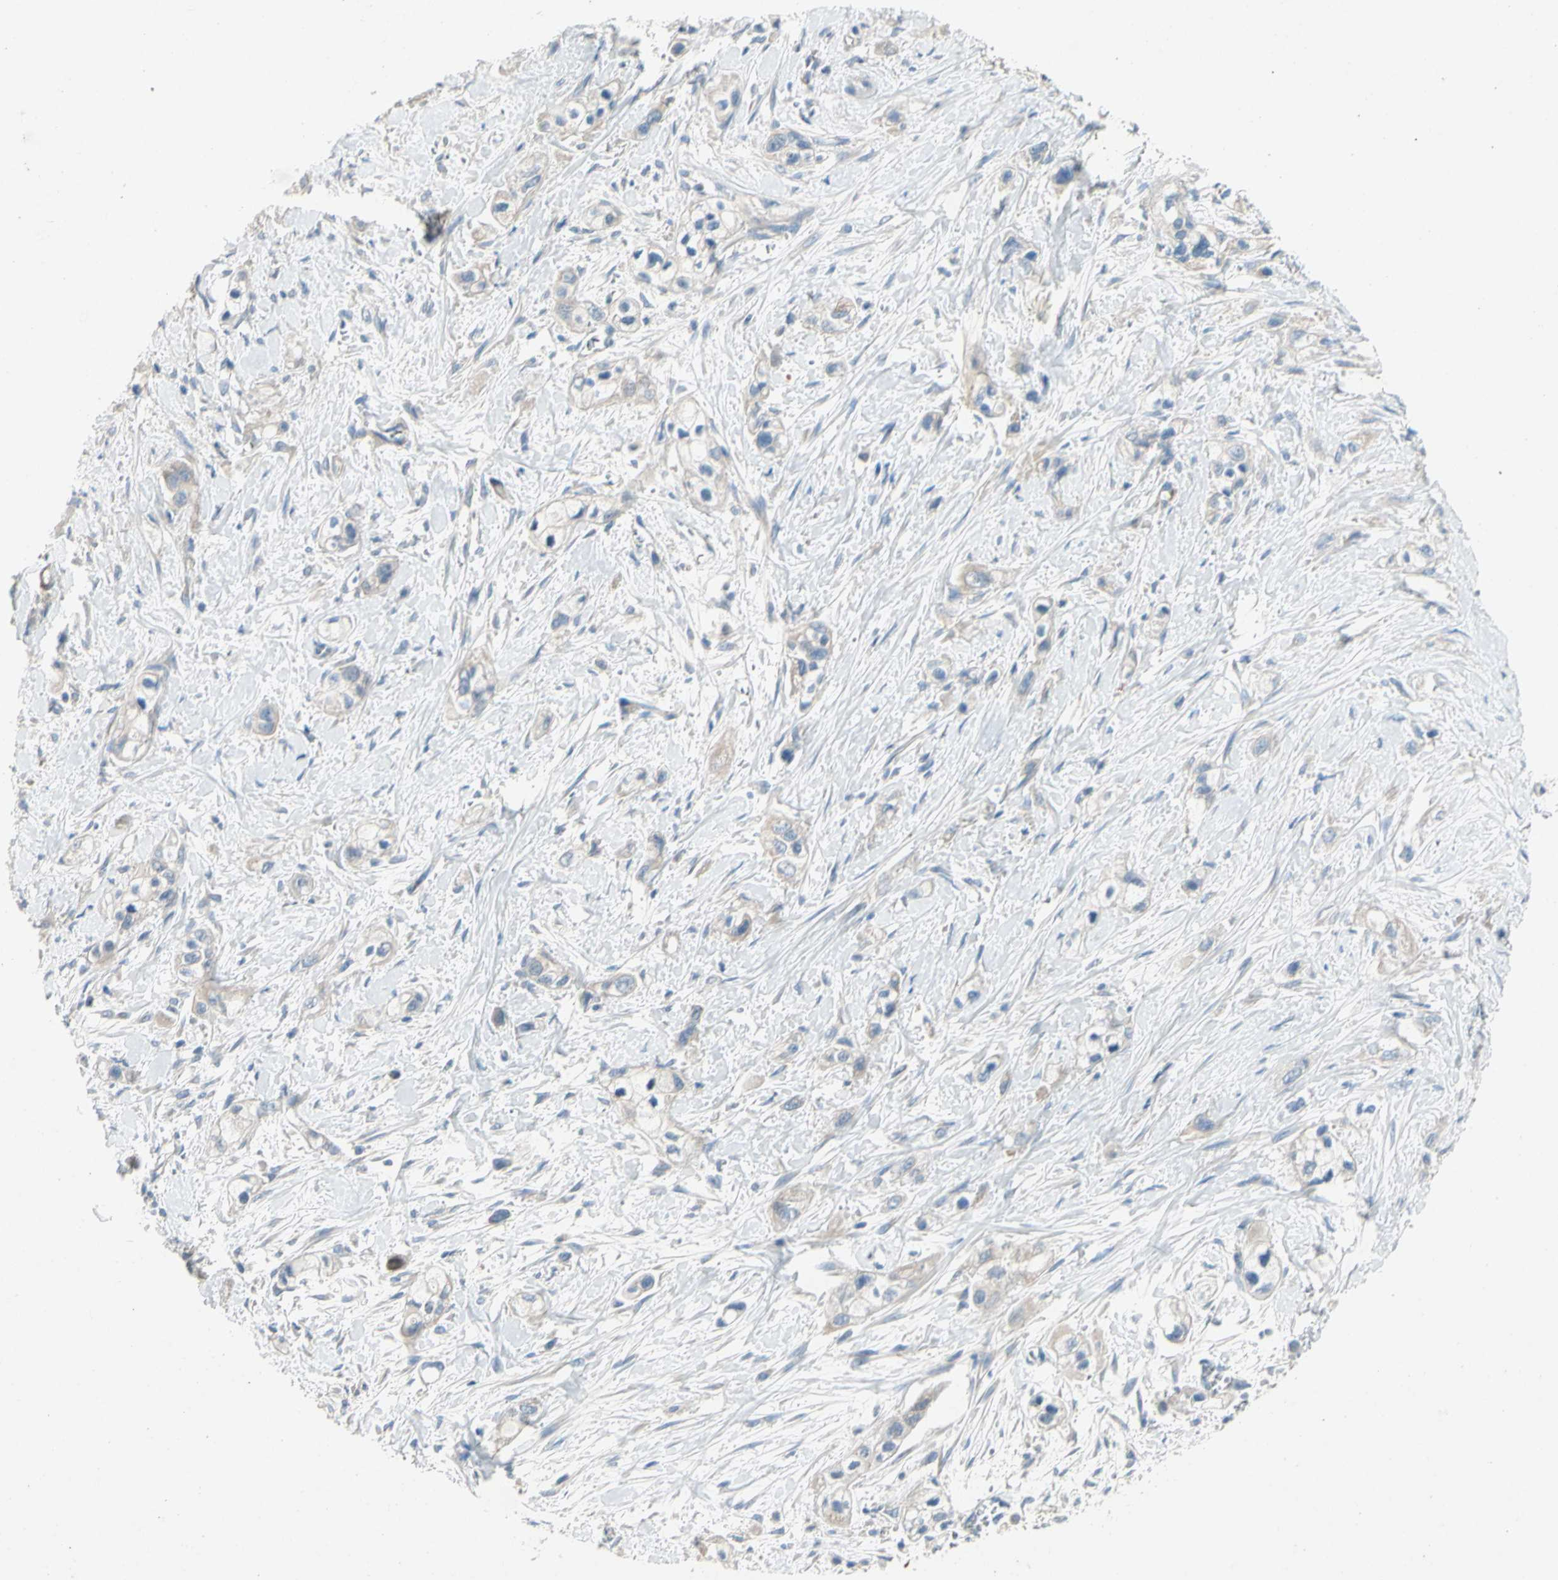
{"staining": {"intensity": "weak", "quantity": "<25%", "location": "cytoplasmic/membranous"}, "tissue": "pancreatic cancer", "cell_type": "Tumor cells", "image_type": "cancer", "snomed": [{"axis": "morphology", "description": "Adenocarcinoma, NOS"}, {"axis": "topography", "description": "Pancreas"}], "caption": "Immunohistochemical staining of human pancreatic adenocarcinoma exhibits no significant staining in tumor cells.", "gene": "KLHDC8B", "patient": {"sex": "male", "age": 74}}